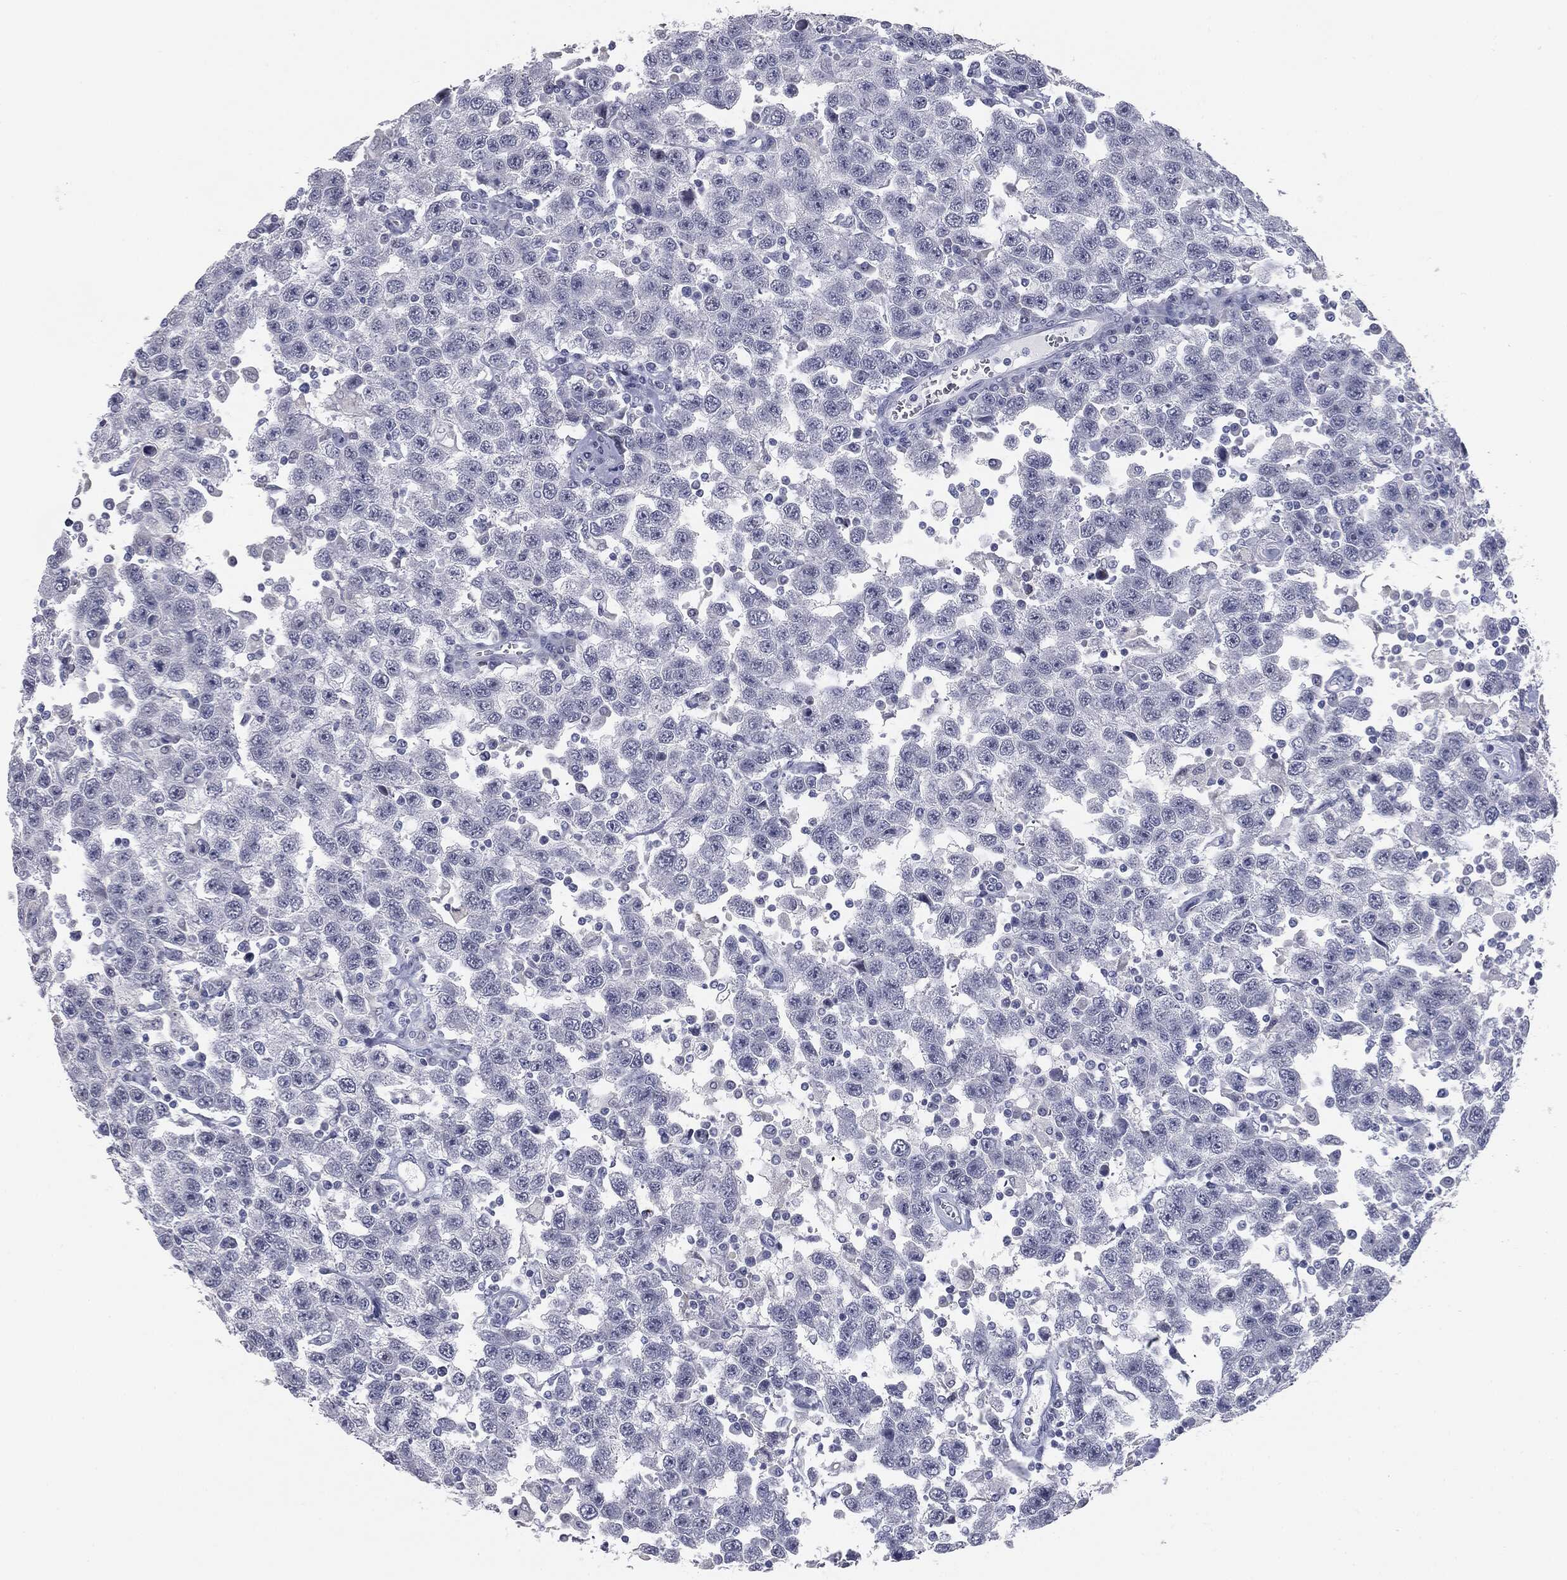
{"staining": {"intensity": "negative", "quantity": "none", "location": "none"}, "tissue": "testis cancer", "cell_type": "Tumor cells", "image_type": "cancer", "snomed": [{"axis": "morphology", "description": "Seminoma, NOS"}, {"axis": "topography", "description": "Testis"}], "caption": "An image of seminoma (testis) stained for a protein shows no brown staining in tumor cells.", "gene": "MUC5AC", "patient": {"sex": "male", "age": 41}}